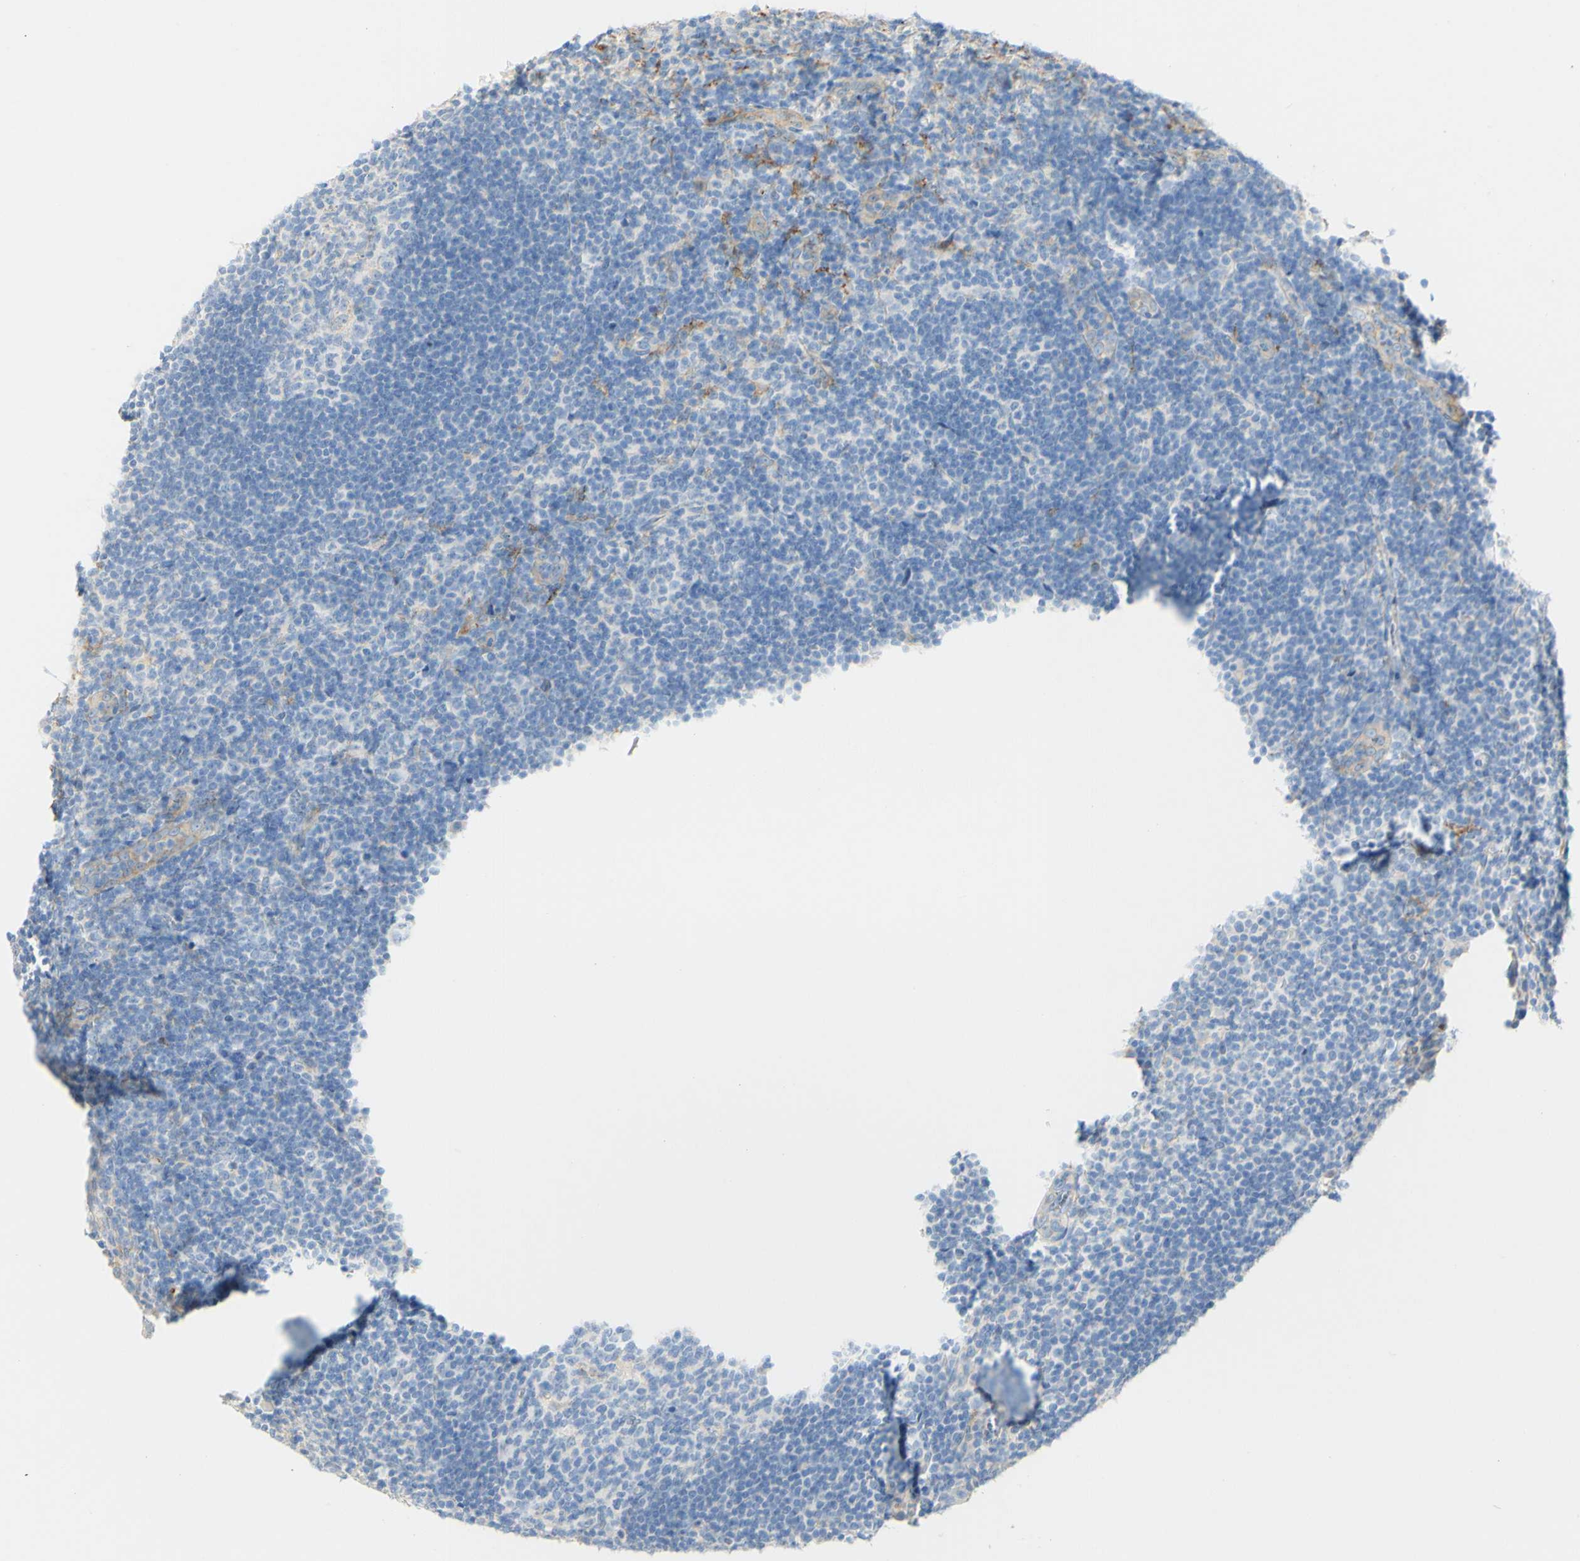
{"staining": {"intensity": "weak", "quantity": "<25%", "location": "cytoplasmic/membranous"}, "tissue": "tonsil", "cell_type": "Germinal center cells", "image_type": "normal", "snomed": [{"axis": "morphology", "description": "Normal tissue, NOS"}, {"axis": "topography", "description": "Tonsil"}], "caption": "This is an immunohistochemistry micrograph of benign tonsil. There is no staining in germinal center cells.", "gene": "FCGRT", "patient": {"sex": "male", "age": 37}}